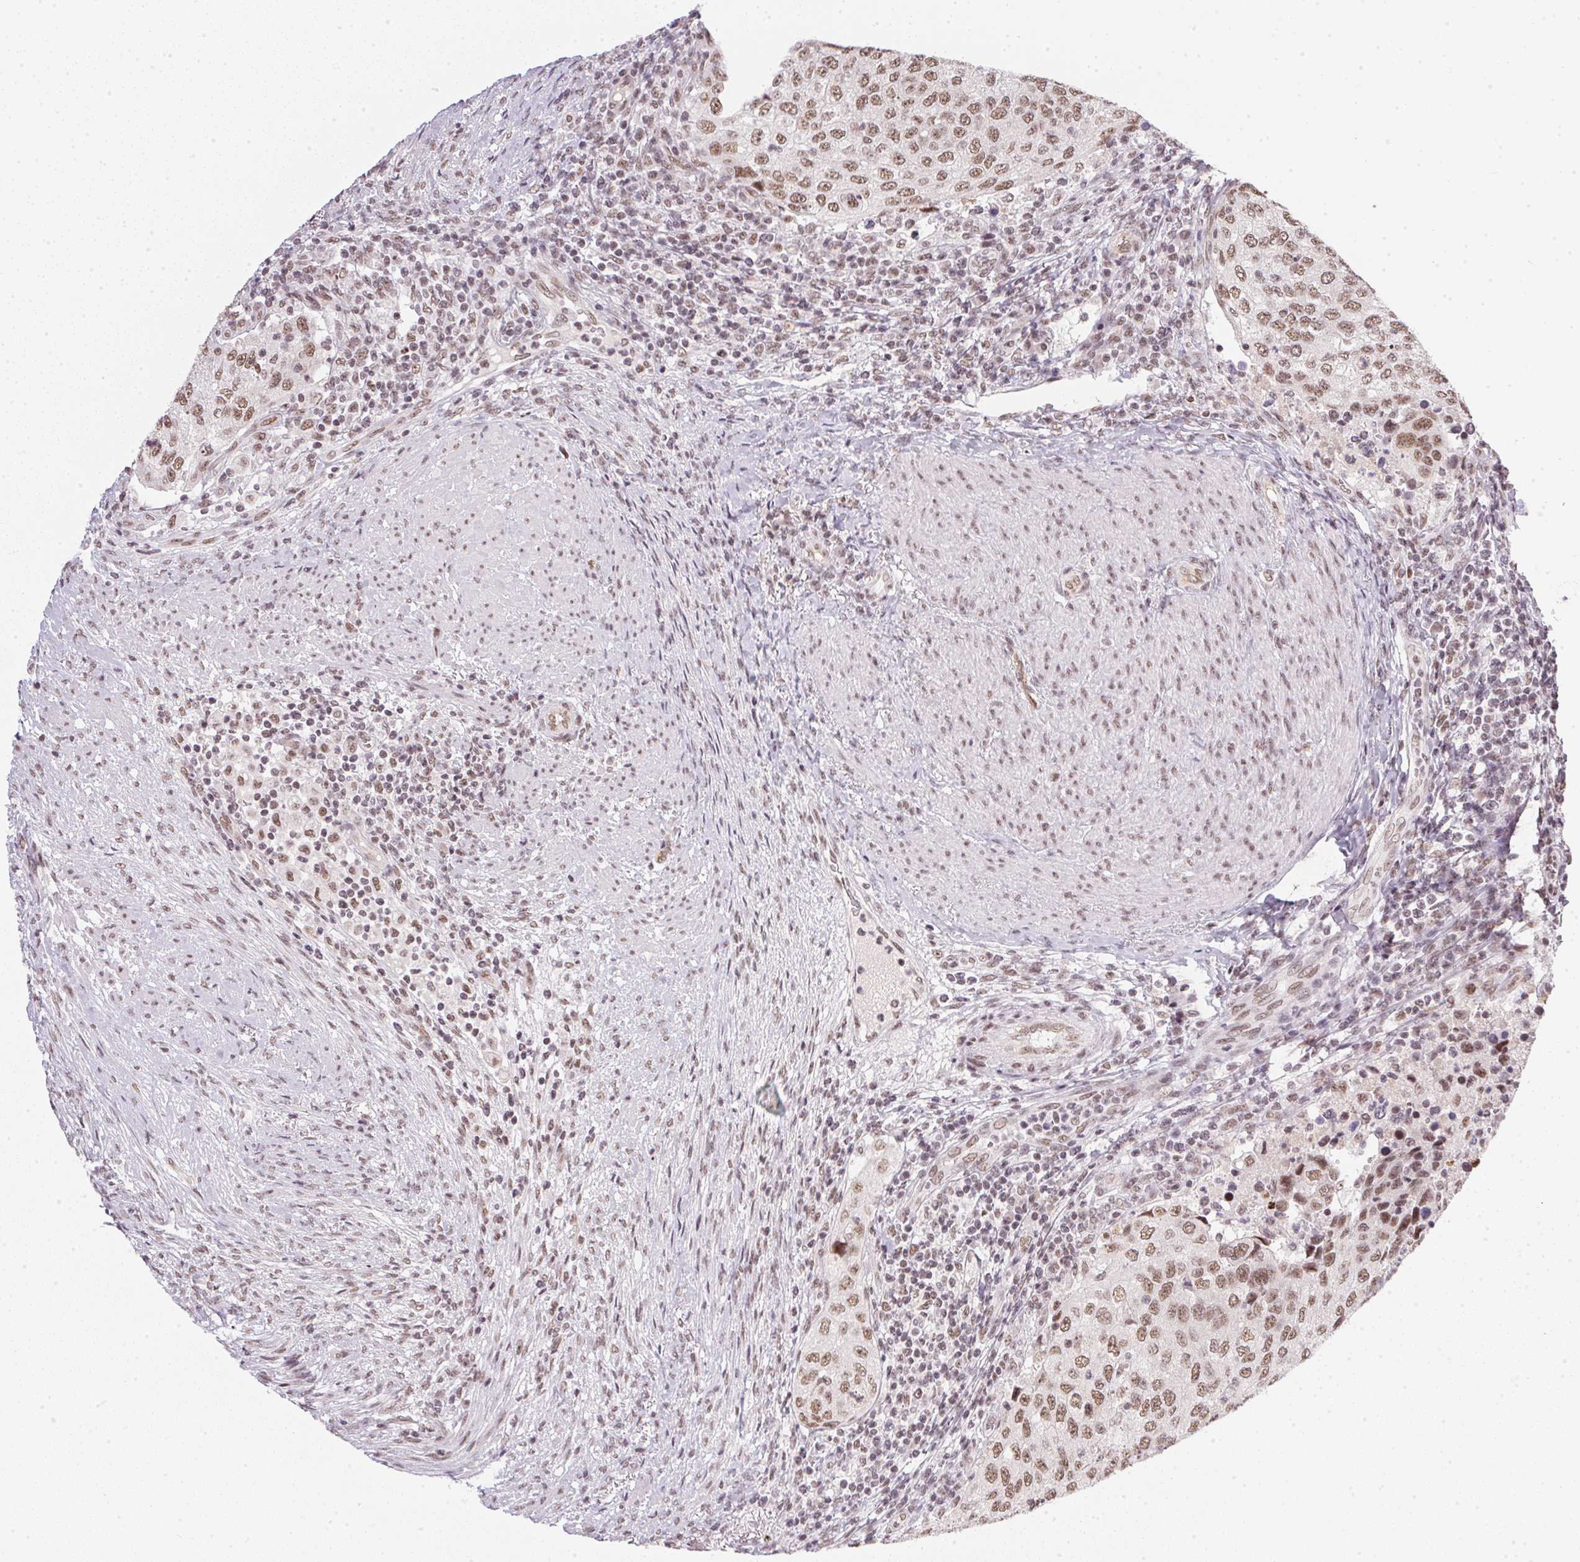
{"staining": {"intensity": "moderate", "quantity": ">75%", "location": "nuclear"}, "tissue": "urothelial cancer", "cell_type": "Tumor cells", "image_type": "cancer", "snomed": [{"axis": "morphology", "description": "Urothelial carcinoma, High grade"}, {"axis": "topography", "description": "Urinary bladder"}], "caption": "Immunohistochemistry histopathology image of urothelial cancer stained for a protein (brown), which shows medium levels of moderate nuclear expression in approximately >75% of tumor cells.", "gene": "SRSF7", "patient": {"sex": "female", "age": 78}}